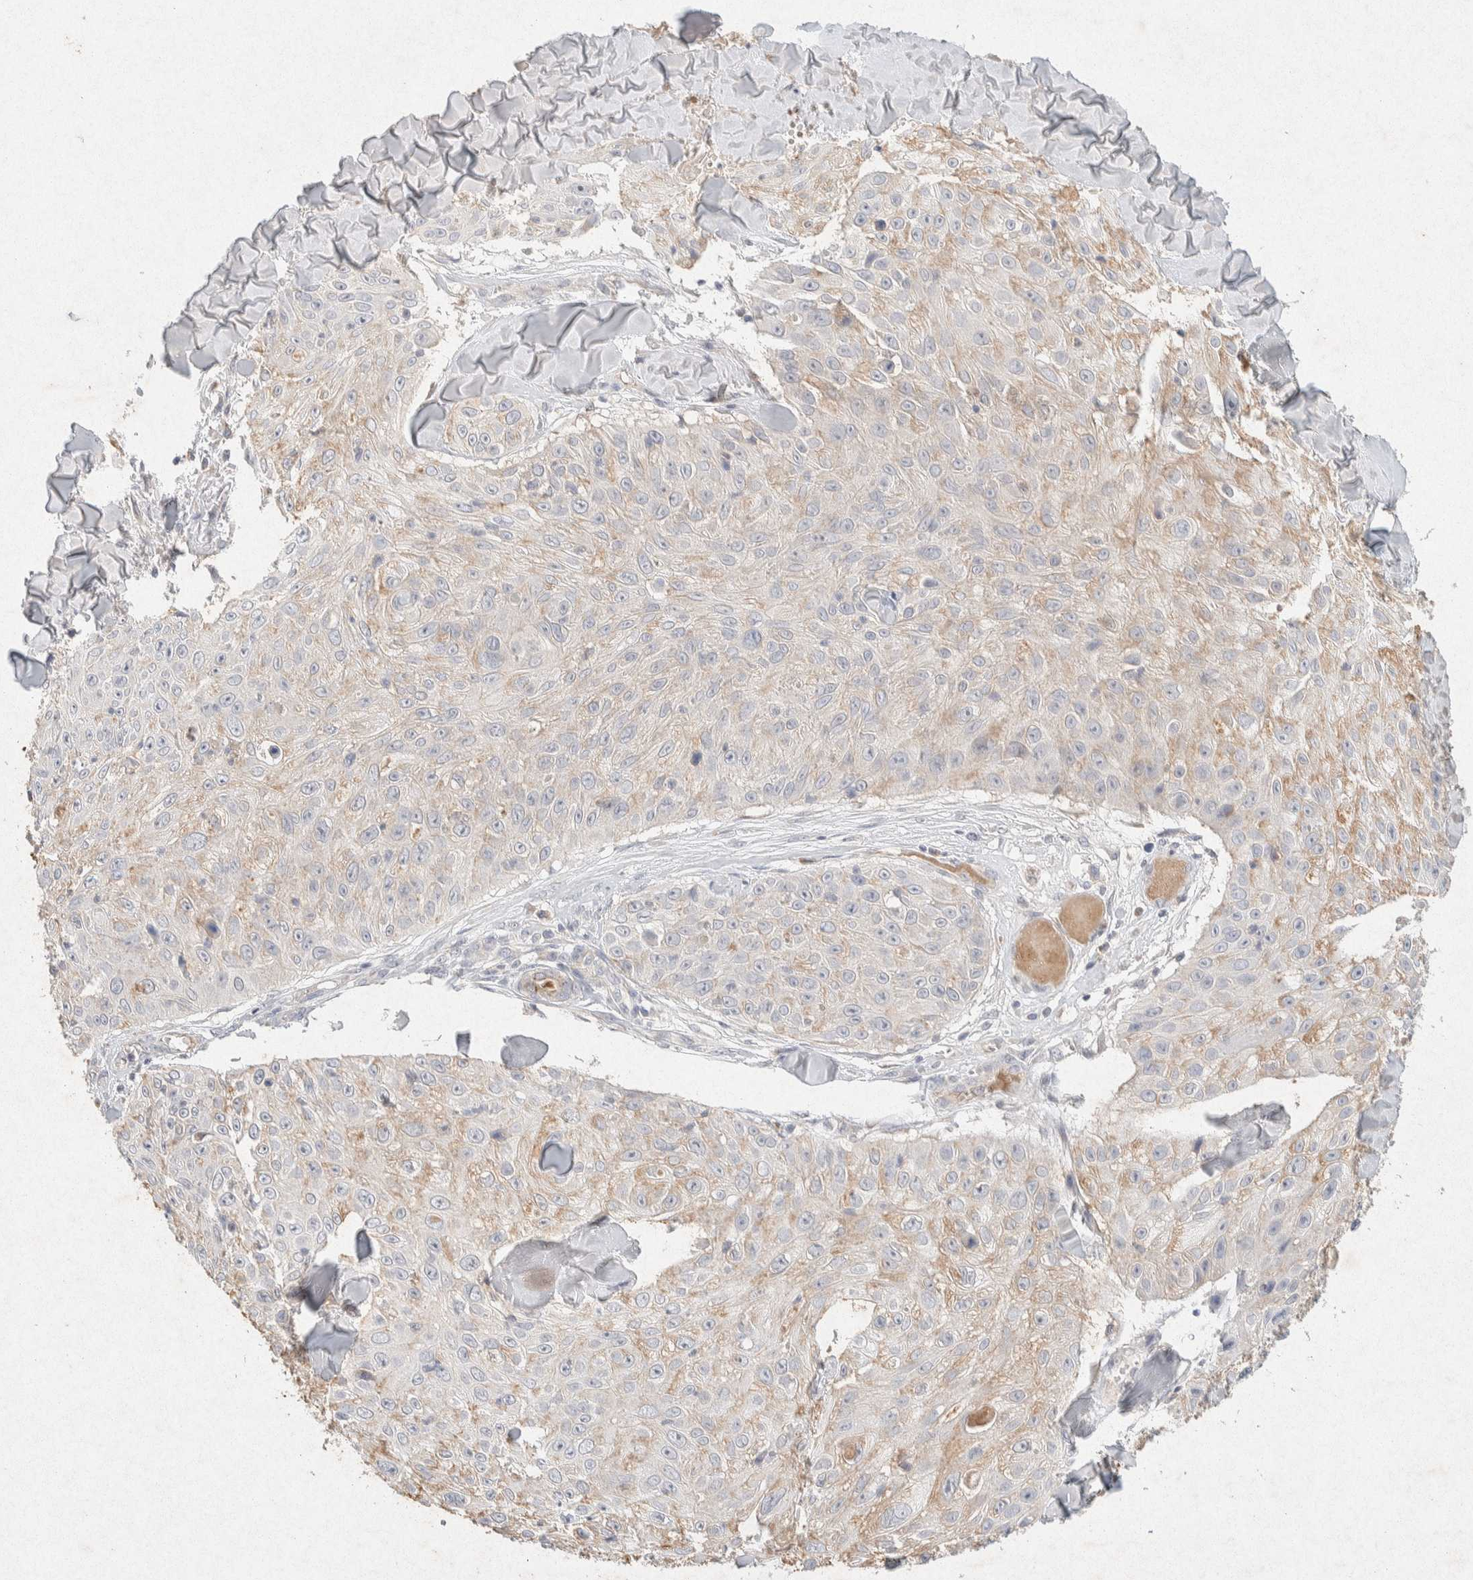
{"staining": {"intensity": "weak", "quantity": "25%-75%", "location": "cytoplasmic/membranous"}, "tissue": "skin cancer", "cell_type": "Tumor cells", "image_type": "cancer", "snomed": [{"axis": "morphology", "description": "Squamous cell carcinoma, NOS"}, {"axis": "topography", "description": "Skin"}], "caption": "DAB immunohistochemical staining of human skin squamous cell carcinoma exhibits weak cytoplasmic/membranous protein positivity in about 25%-75% of tumor cells.", "gene": "GNAI1", "patient": {"sex": "male", "age": 86}}